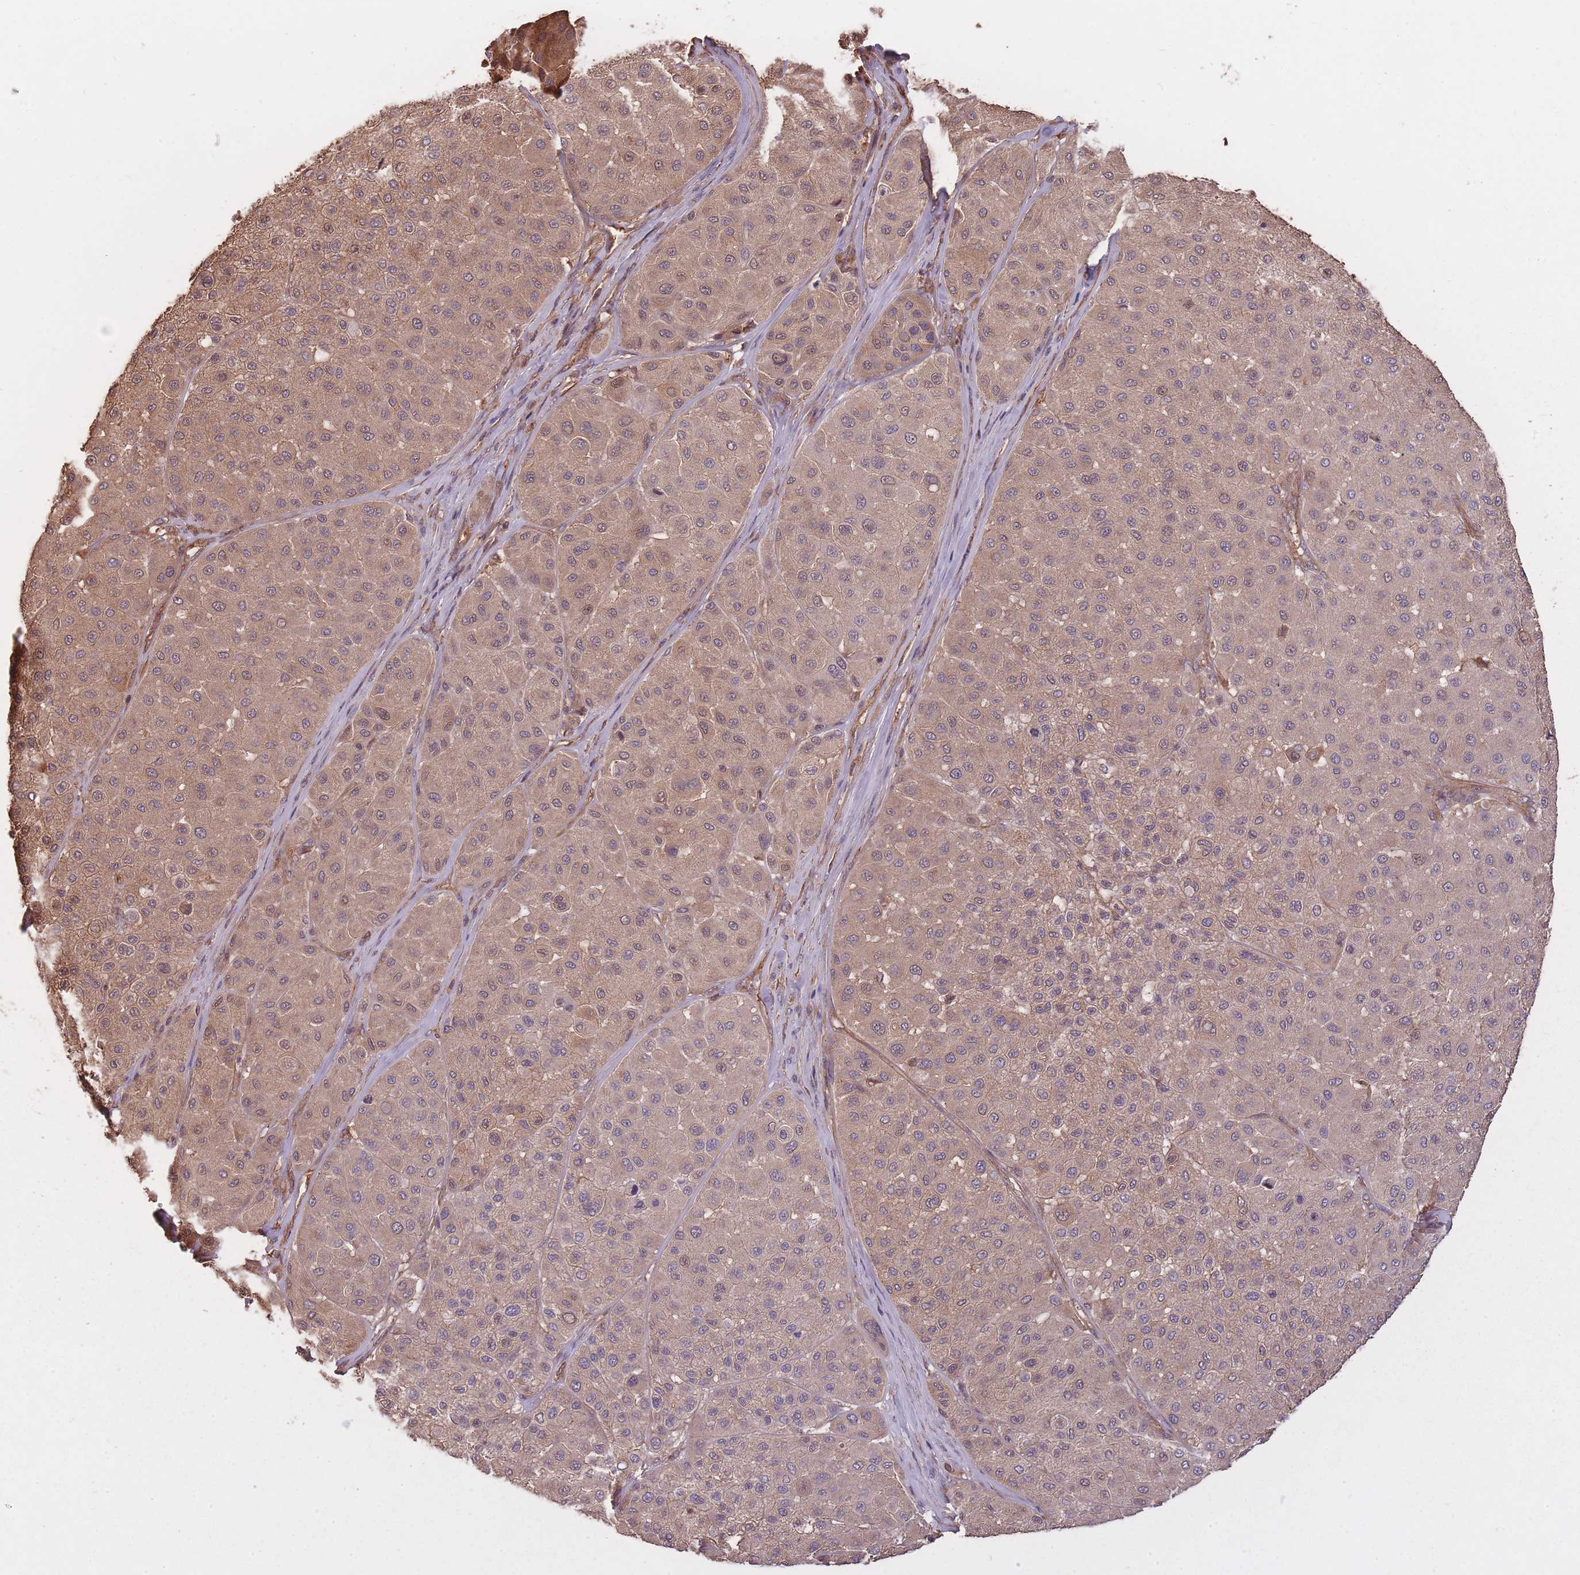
{"staining": {"intensity": "weak", "quantity": ">75%", "location": "cytoplasmic/membranous,nuclear"}, "tissue": "melanoma", "cell_type": "Tumor cells", "image_type": "cancer", "snomed": [{"axis": "morphology", "description": "Malignant melanoma, Metastatic site"}, {"axis": "topography", "description": "Smooth muscle"}], "caption": "Protein analysis of malignant melanoma (metastatic site) tissue demonstrates weak cytoplasmic/membranous and nuclear positivity in approximately >75% of tumor cells.", "gene": "ARMH3", "patient": {"sex": "male", "age": 41}}